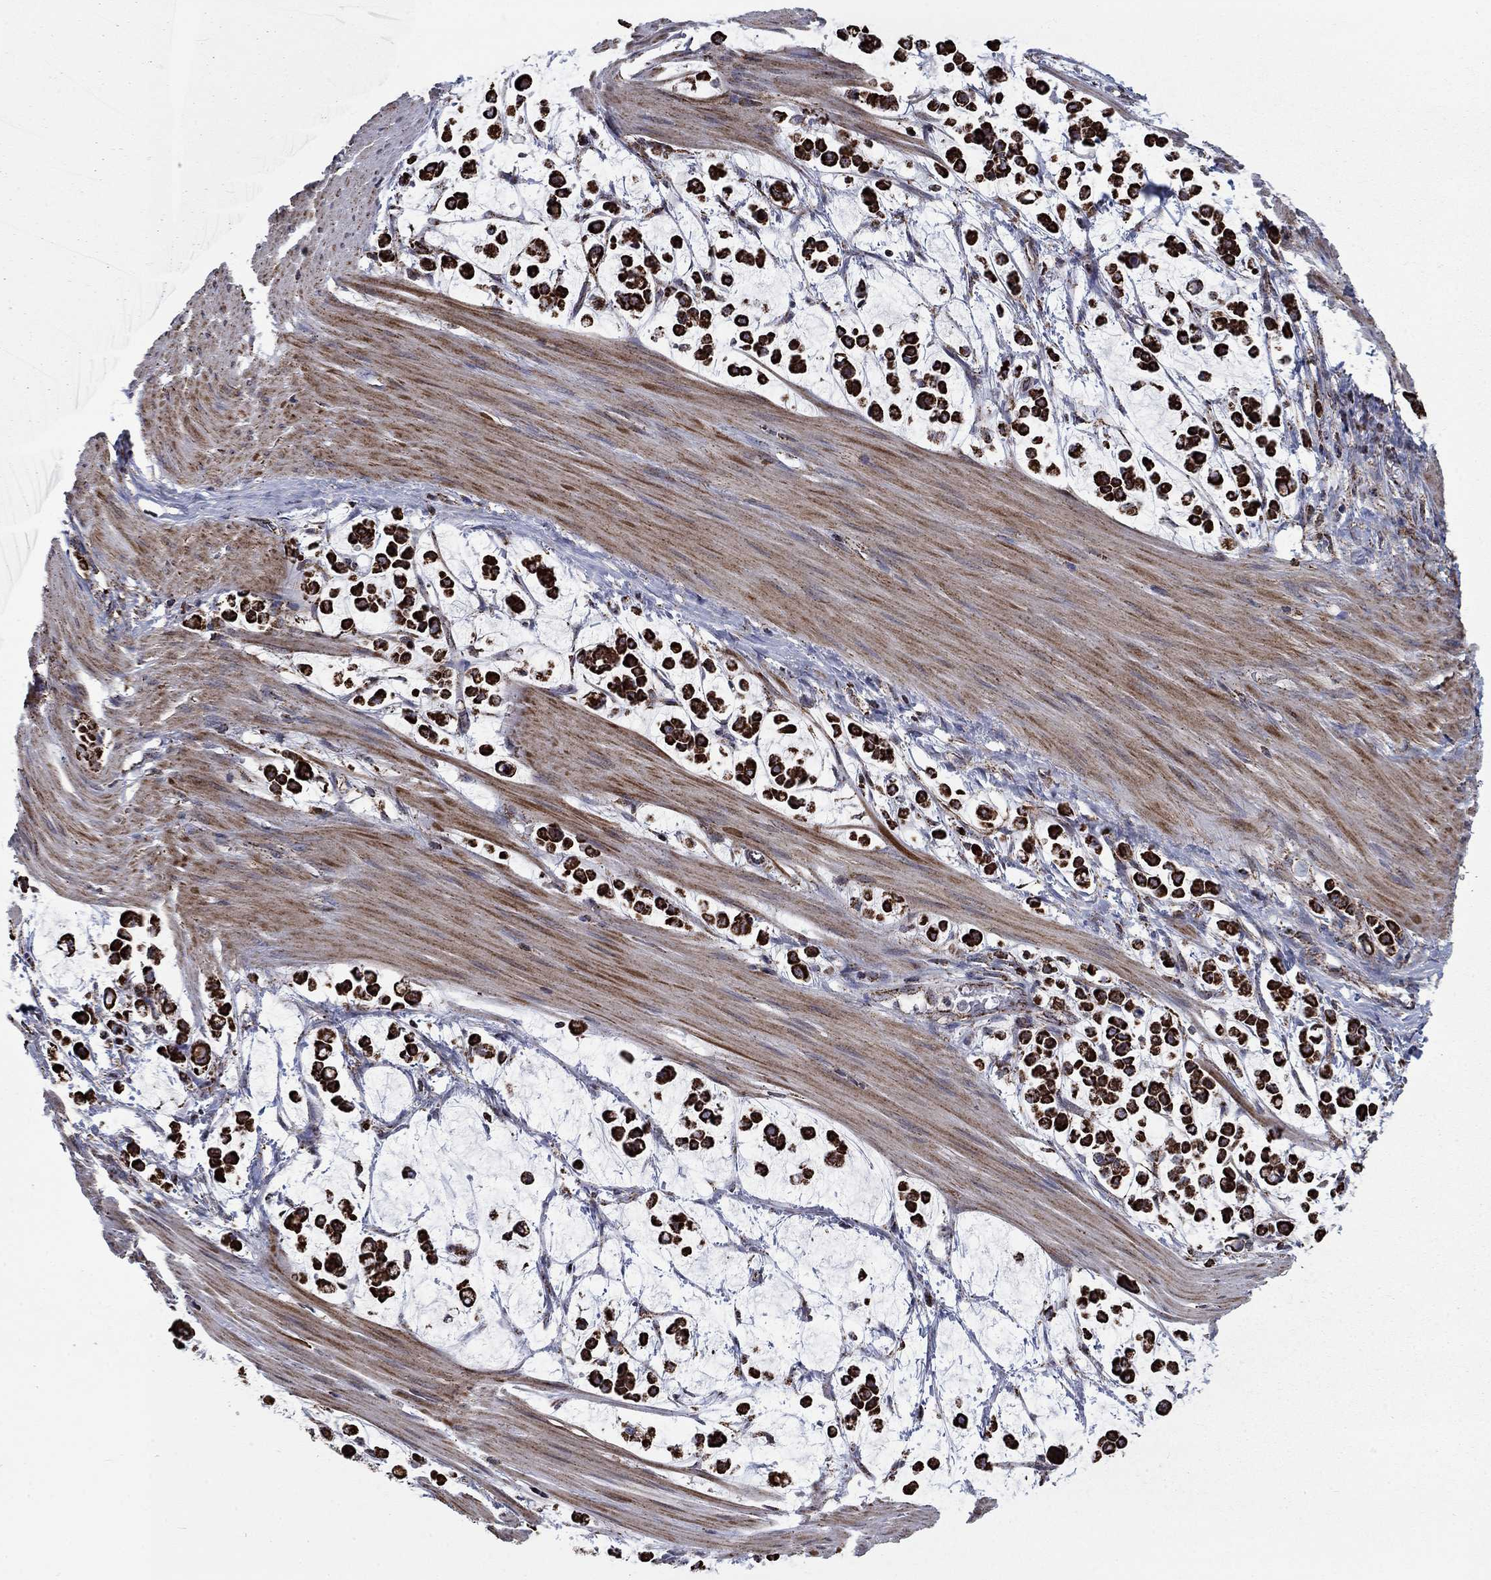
{"staining": {"intensity": "strong", "quantity": ">75%", "location": "cytoplasmic/membranous"}, "tissue": "stomach cancer", "cell_type": "Tumor cells", "image_type": "cancer", "snomed": [{"axis": "morphology", "description": "Adenocarcinoma, NOS"}, {"axis": "topography", "description": "Stomach"}], "caption": "About >75% of tumor cells in human adenocarcinoma (stomach) reveal strong cytoplasmic/membranous protein staining as visualized by brown immunohistochemical staining.", "gene": "MOAP1", "patient": {"sex": "male", "age": 82}}